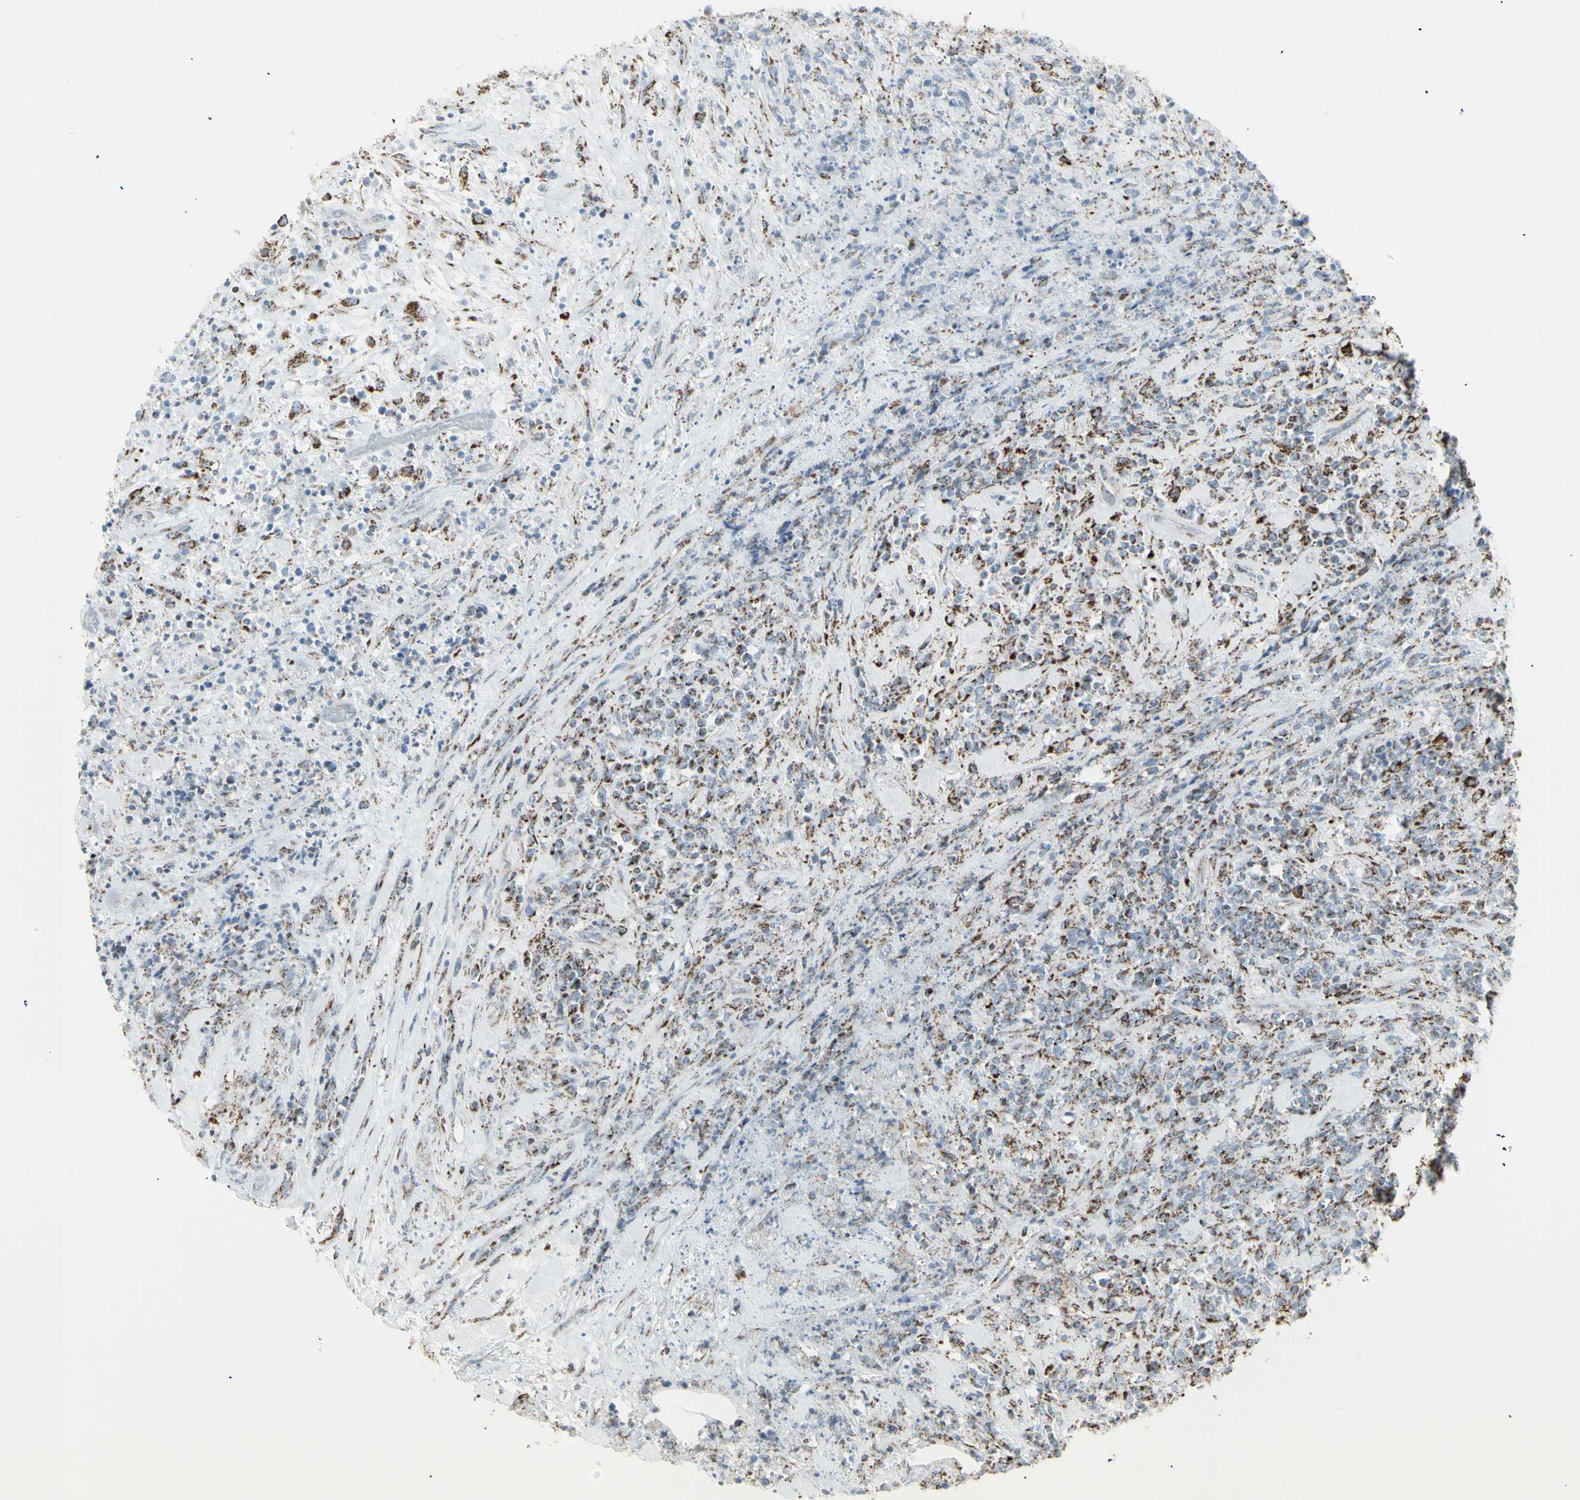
{"staining": {"intensity": "moderate", "quantity": "25%-75%", "location": "cytoplasmic/membranous"}, "tissue": "lymphoma", "cell_type": "Tumor cells", "image_type": "cancer", "snomed": [{"axis": "morphology", "description": "Malignant lymphoma, non-Hodgkin's type, High grade"}, {"axis": "topography", "description": "Soft tissue"}], "caption": "Human high-grade malignant lymphoma, non-Hodgkin's type stained with a brown dye demonstrates moderate cytoplasmic/membranous positive positivity in about 25%-75% of tumor cells.", "gene": "PLGRKT", "patient": {"sex": "male", "age": 18}}